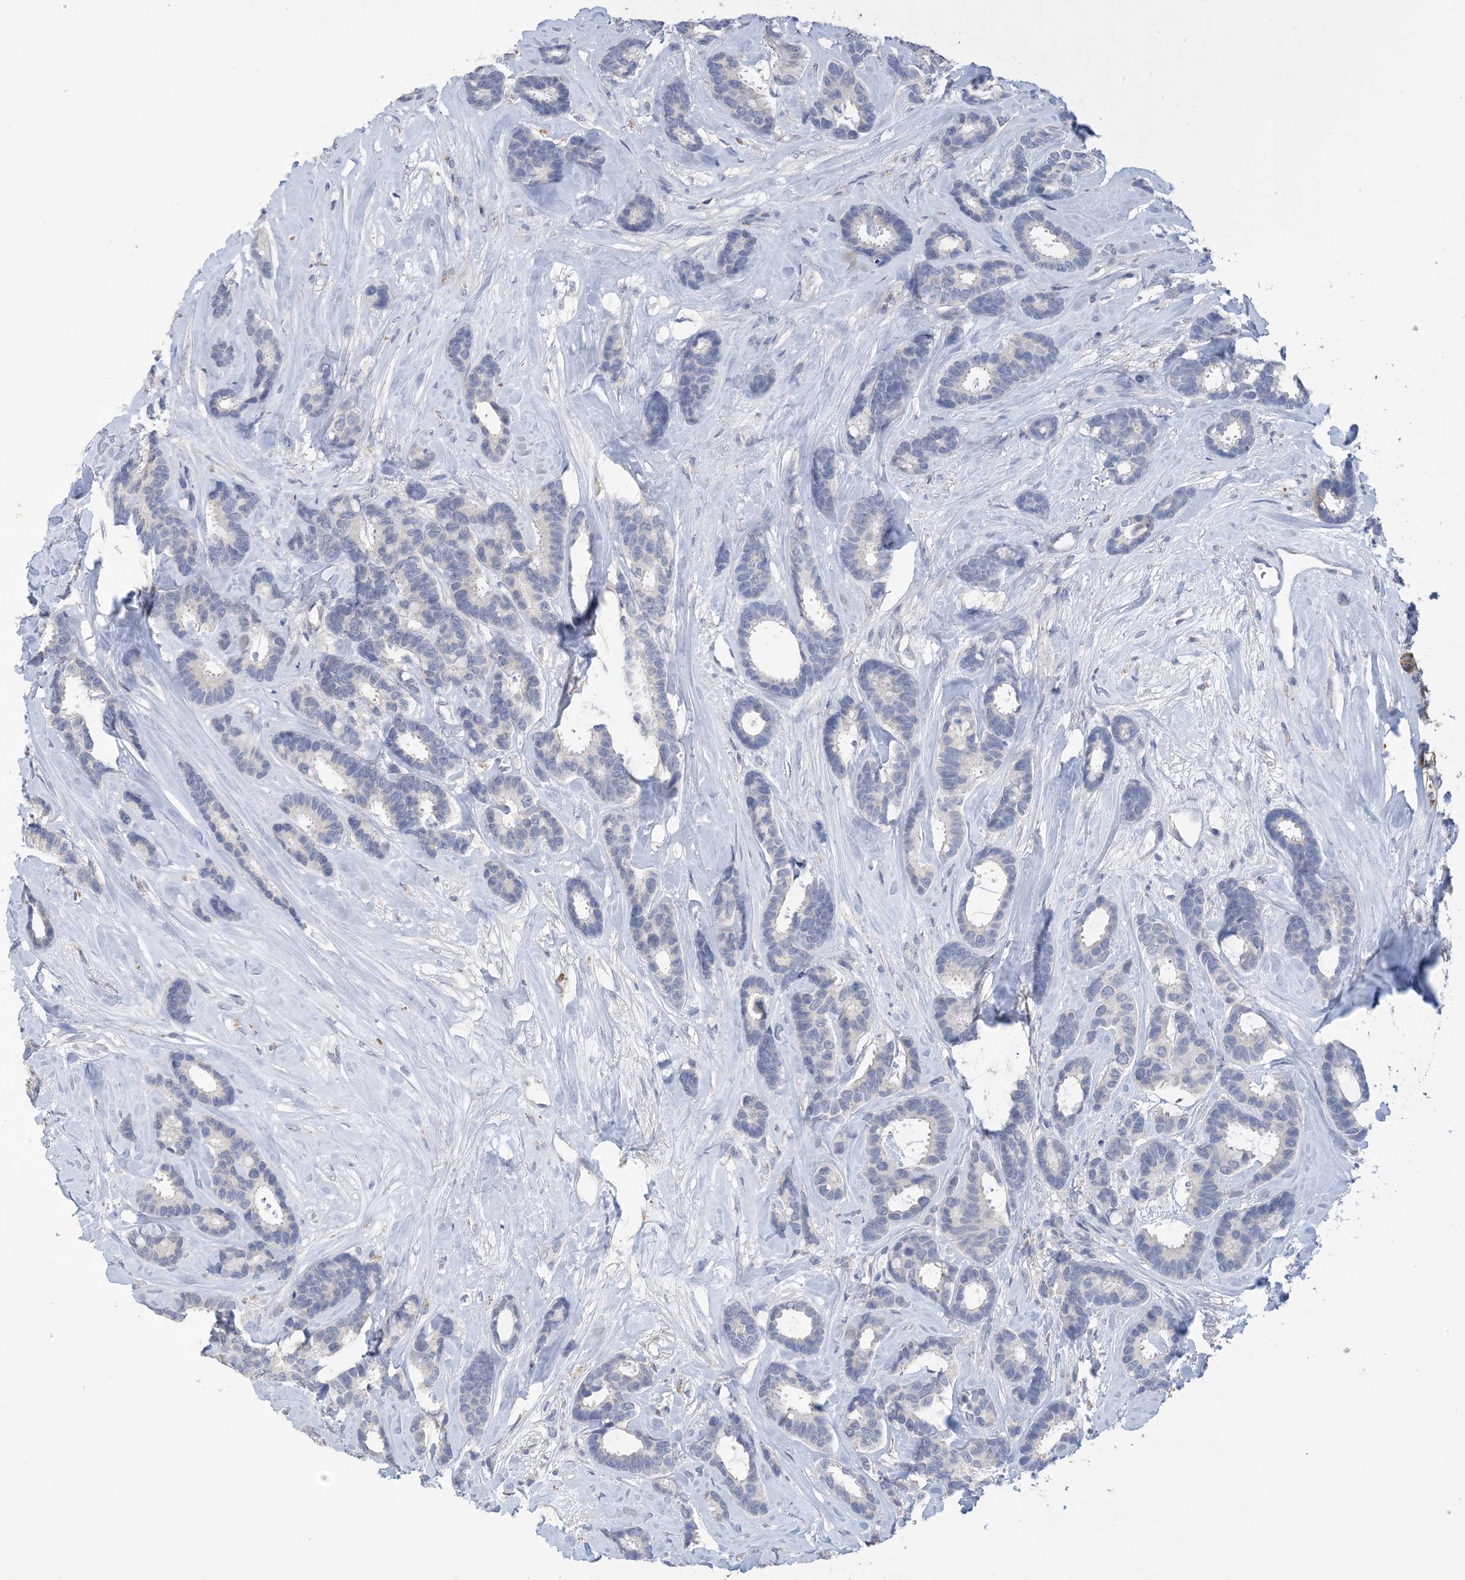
{"staining": {"intensity": "negative", "quantity": "none", "location": "none"}, "tissue": "breast cancer", "cell_type": "Tumor cells", "image_type": "cancer", "snomed": [{"axis": "morphology", "description": "Duct carcinoma"}, {"axis": "topography", "description": "Breast"}], "caption": "This photomicrograph is of breast cancer stained with immunohistochemistry (IHC) to label a protein in brown with the nuclei are counter-stained blue. There is no positivity in tumor cells. (Brightfield microscopy of DAB immunohistochemistry (IHC) at high magnification).", "gene": "DSC3", "patient": {"sex": "female", "age": 87}}